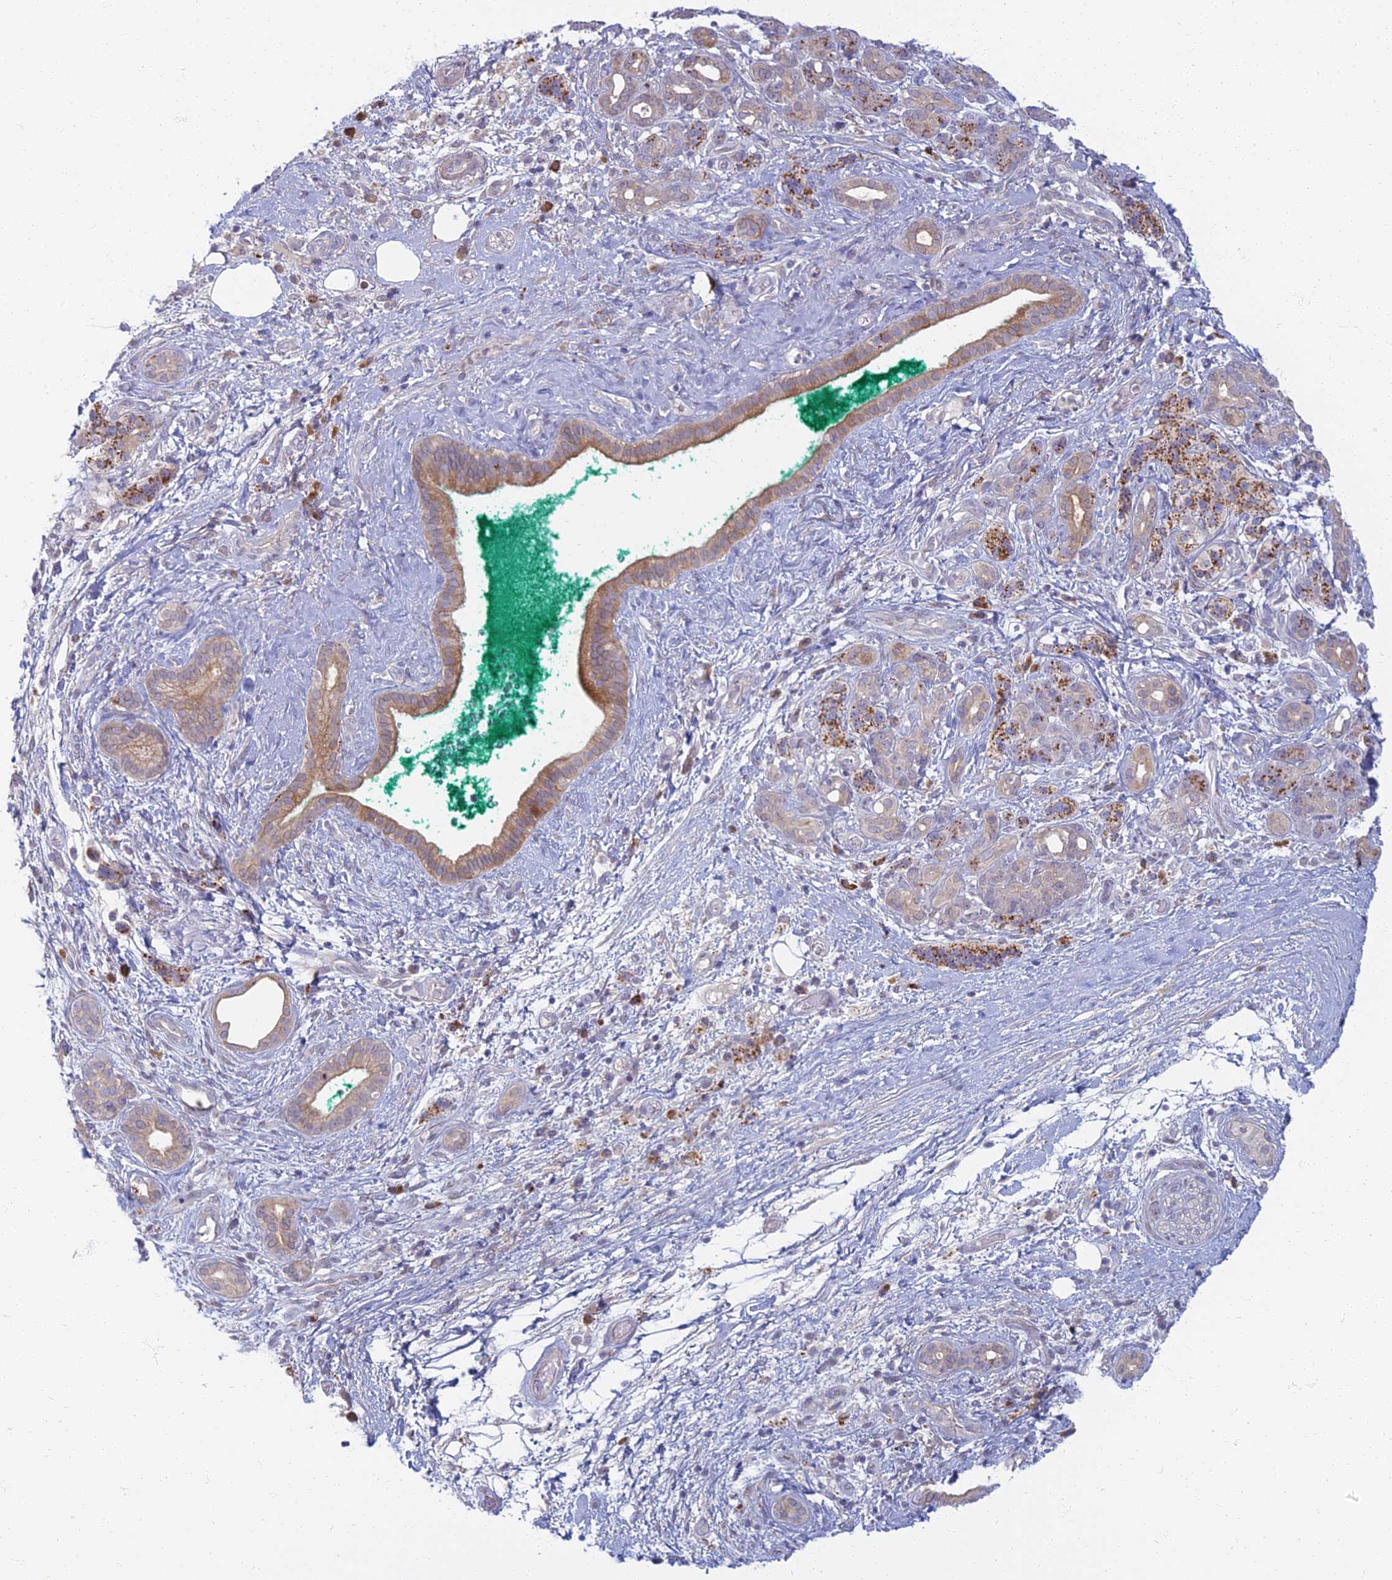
{"staining": {"intensity": "weak", "quantity": ">75%", "location": "cytoplasmic/membranous"}, "tissue": "pancreatic cancer", "cell_type": "Tumor cells", "image_type": "cancer", "snomed": [{"axis": "morphology", "description": "Adenocarcinoma, NOS"}, {"axis": "topography", "description": "Pancreas"}], "caption": "Pancreatic cancer (adenocarcinoma) was stained to show a protein in brown. There is low levels of weak cytoplasmic/membranous expression in about >75% of tumor cells. Immunohistochemistry stains the protein in brown and the nuclei are stained blue.", "gene": "CHMP4B", "patient": {"sex": "male", "age": 78}}